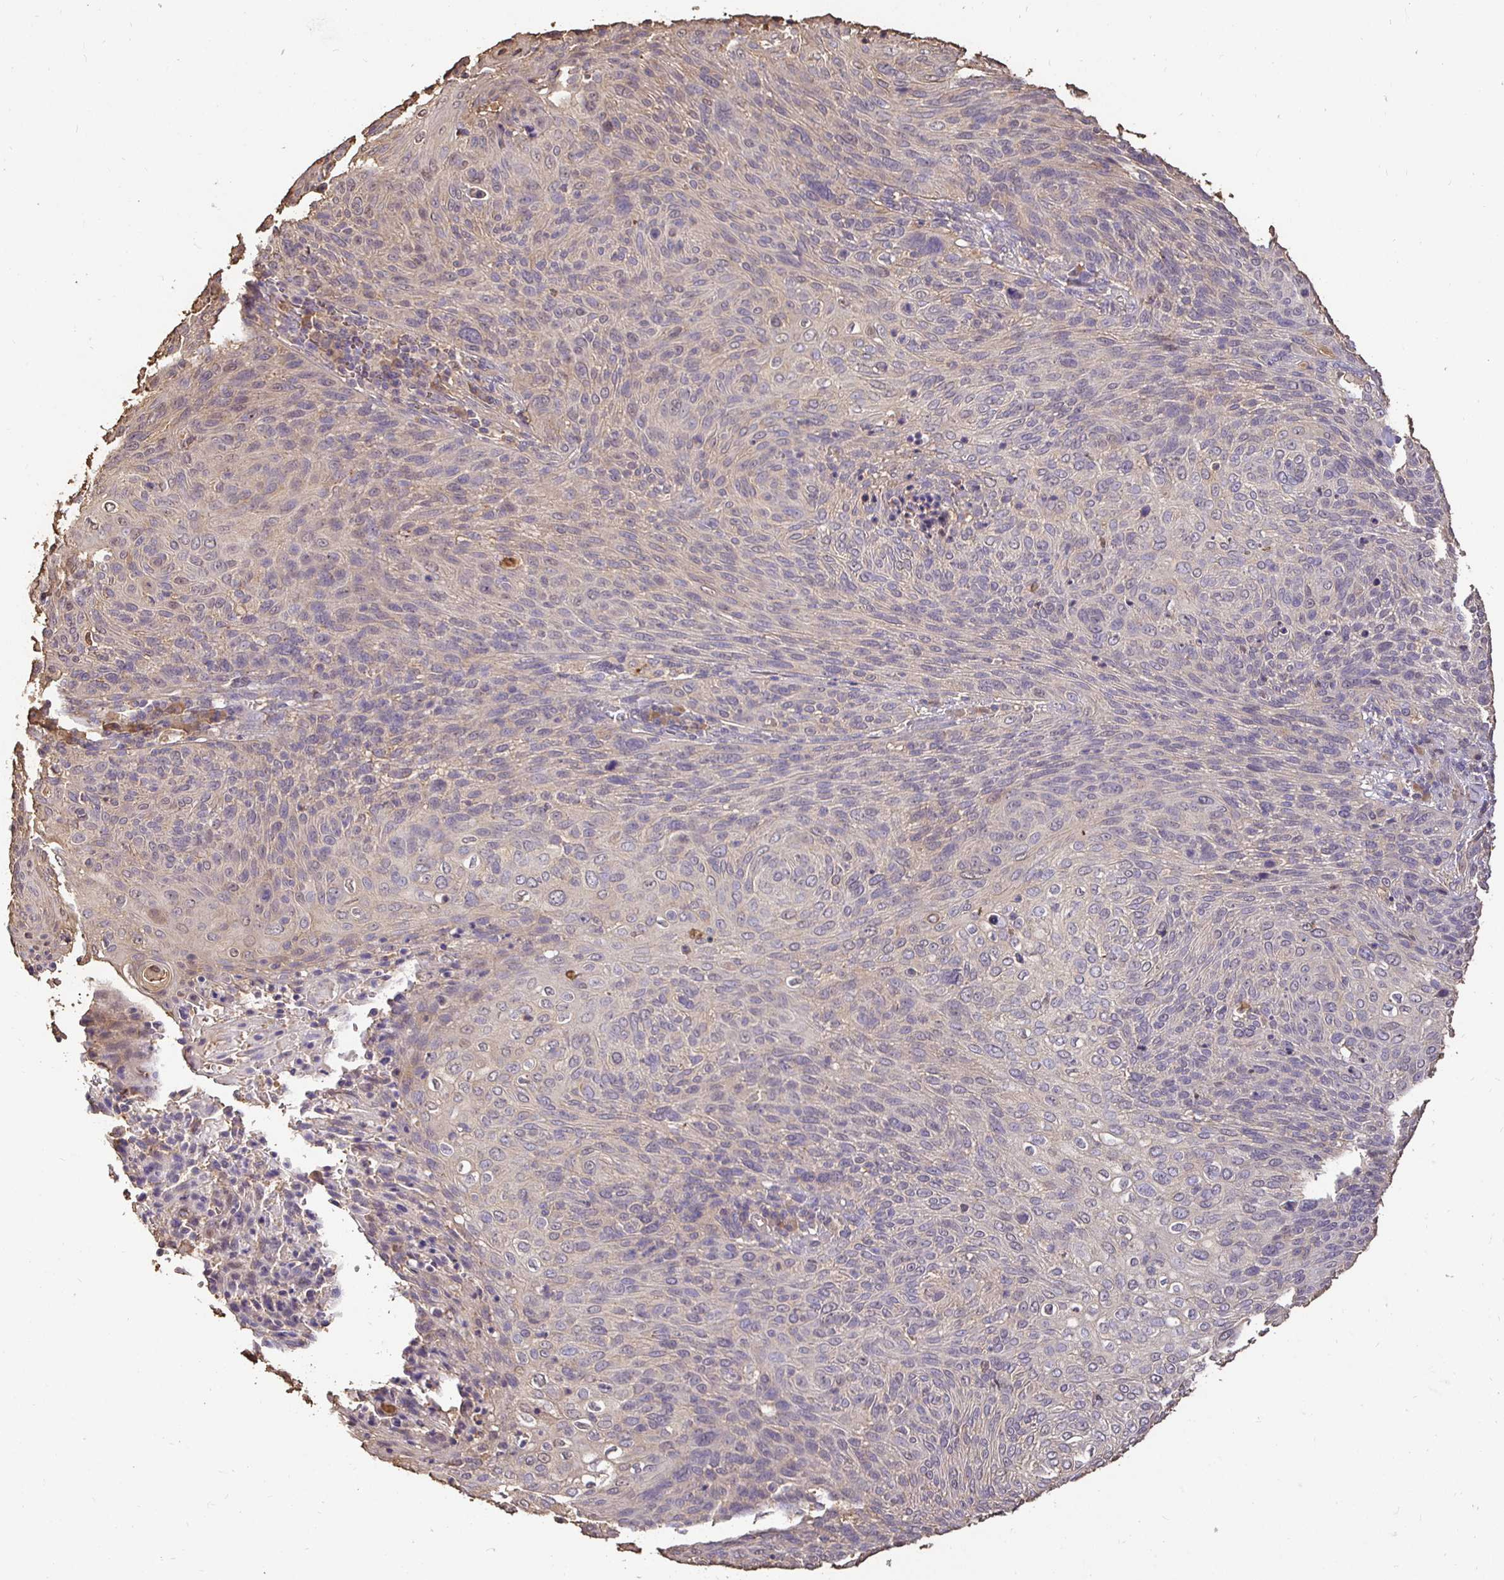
{"staining": {"intensity": "weak", "quantity": "<25%", "location": "cytoplasmic/membranous"}, "tissue": "cervical cancer", "cell_type": "Tumor cells", "image_type": "cancer", "snomed": [{"axis": "morphology", "description": "Squamous cell carcinoma, NOS"}, {"axis": "topography", "description": "Cervix"}], "caption": "This is a photomicrograph of IHC staining of cervical cancer (squamous cell carcinoma), which shows no positivity in tumor cells. (Brightfield microscopy of DAB (3,3'-diaminobenzidine) immunohistochemistry at high magnification).", "gene": "MAPK8IP3", "patient": {"sex": "female", "age": 31}}